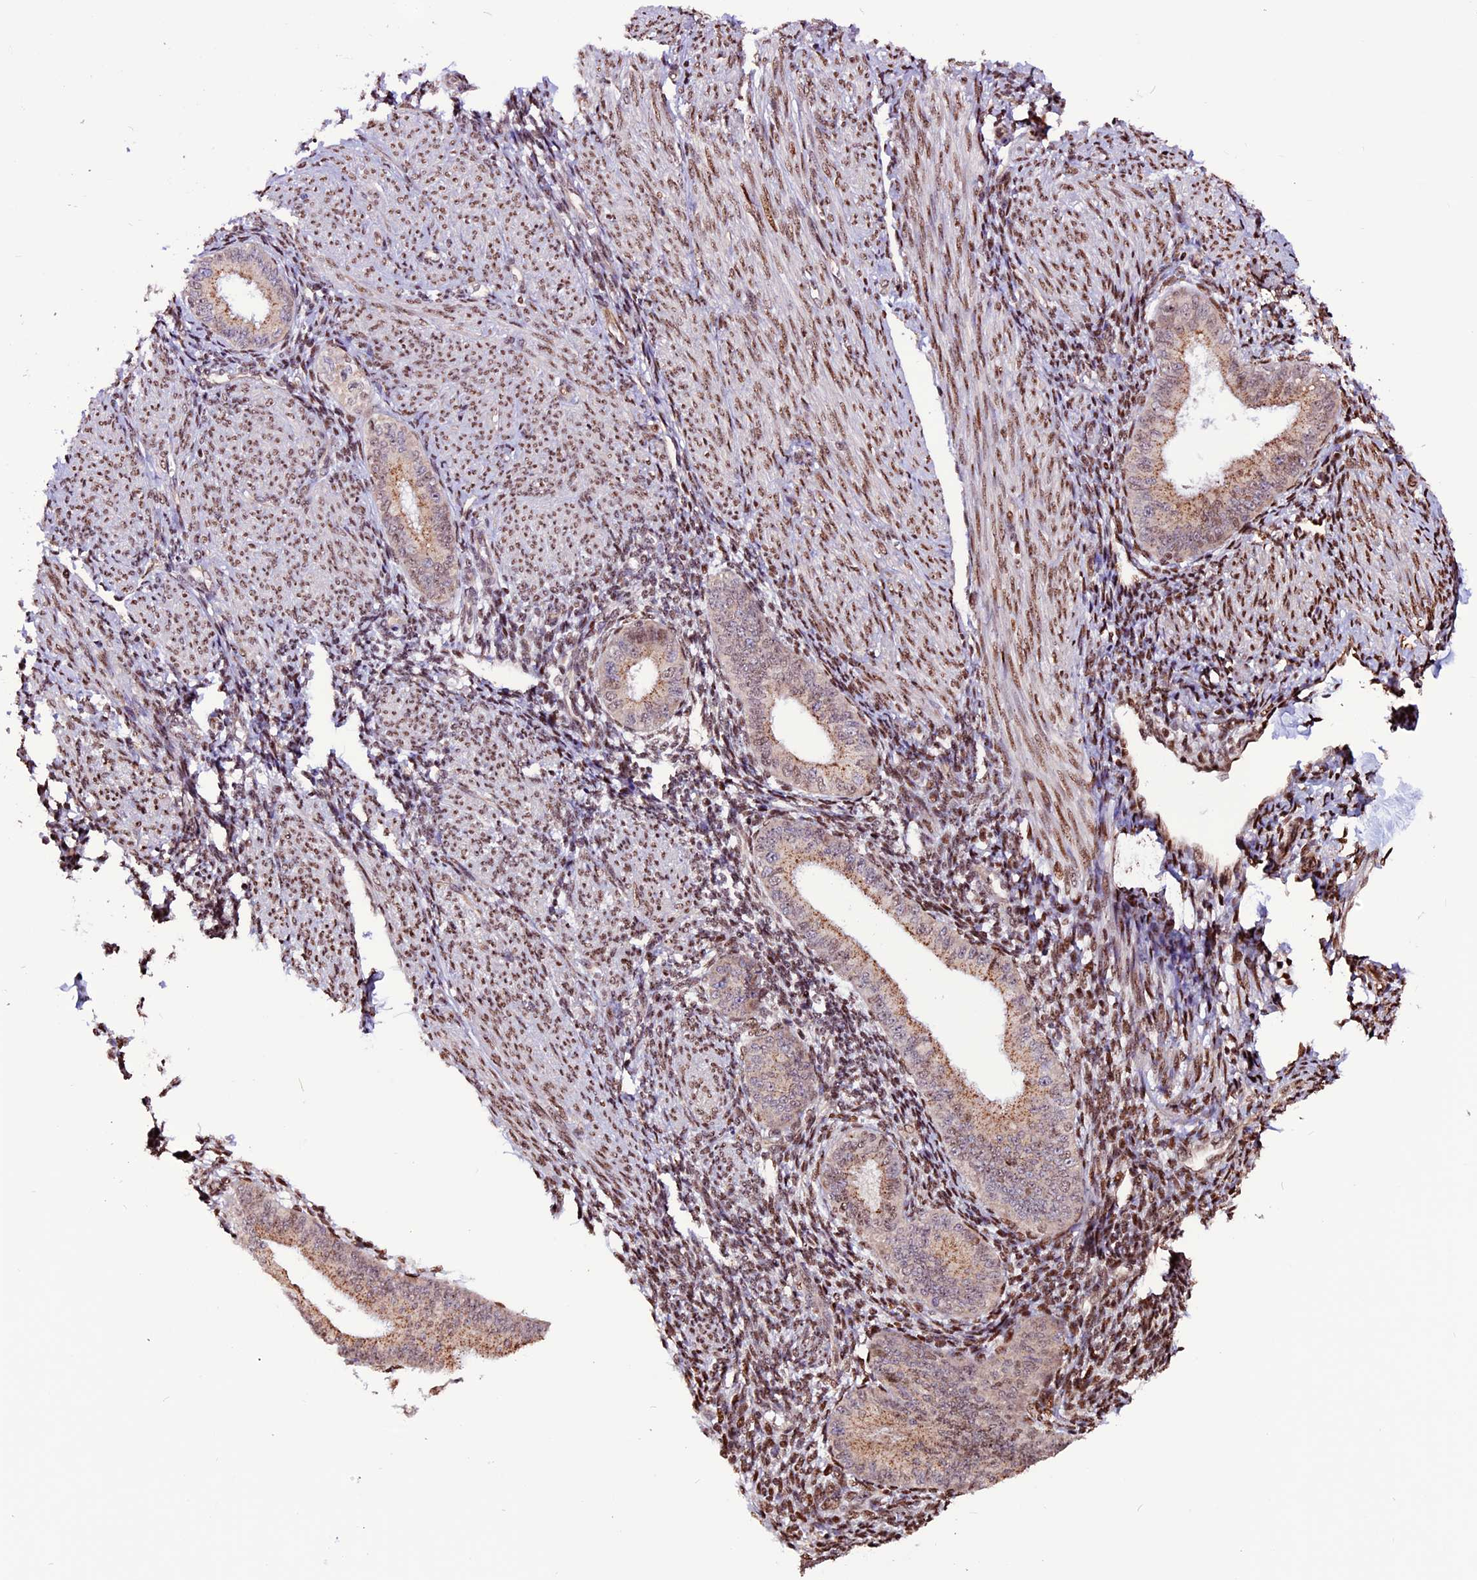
{"staining": {"intensity": "moderate", "quantity": "25%-75%", "location": "nuclear"}, "tissue": "endometrium", "cell_type": "Cells in endometrial stroma", "image_type": "normal", "snomed": [{"axis": "morphology", "description": "Normal tissue, NOS"}, {"axis": "topography", "description": "Uterus"}, {"axis": "topography", "description": "Endometrium"}], "caption": "About 25%-75% of cells in endometrial stroma in benign endometrium reveal moderate nuclear protein expression as visualized by brown immunohistochemical staining.", "gene": "RINL", "patient": {"sex": "female", "age": 48}}